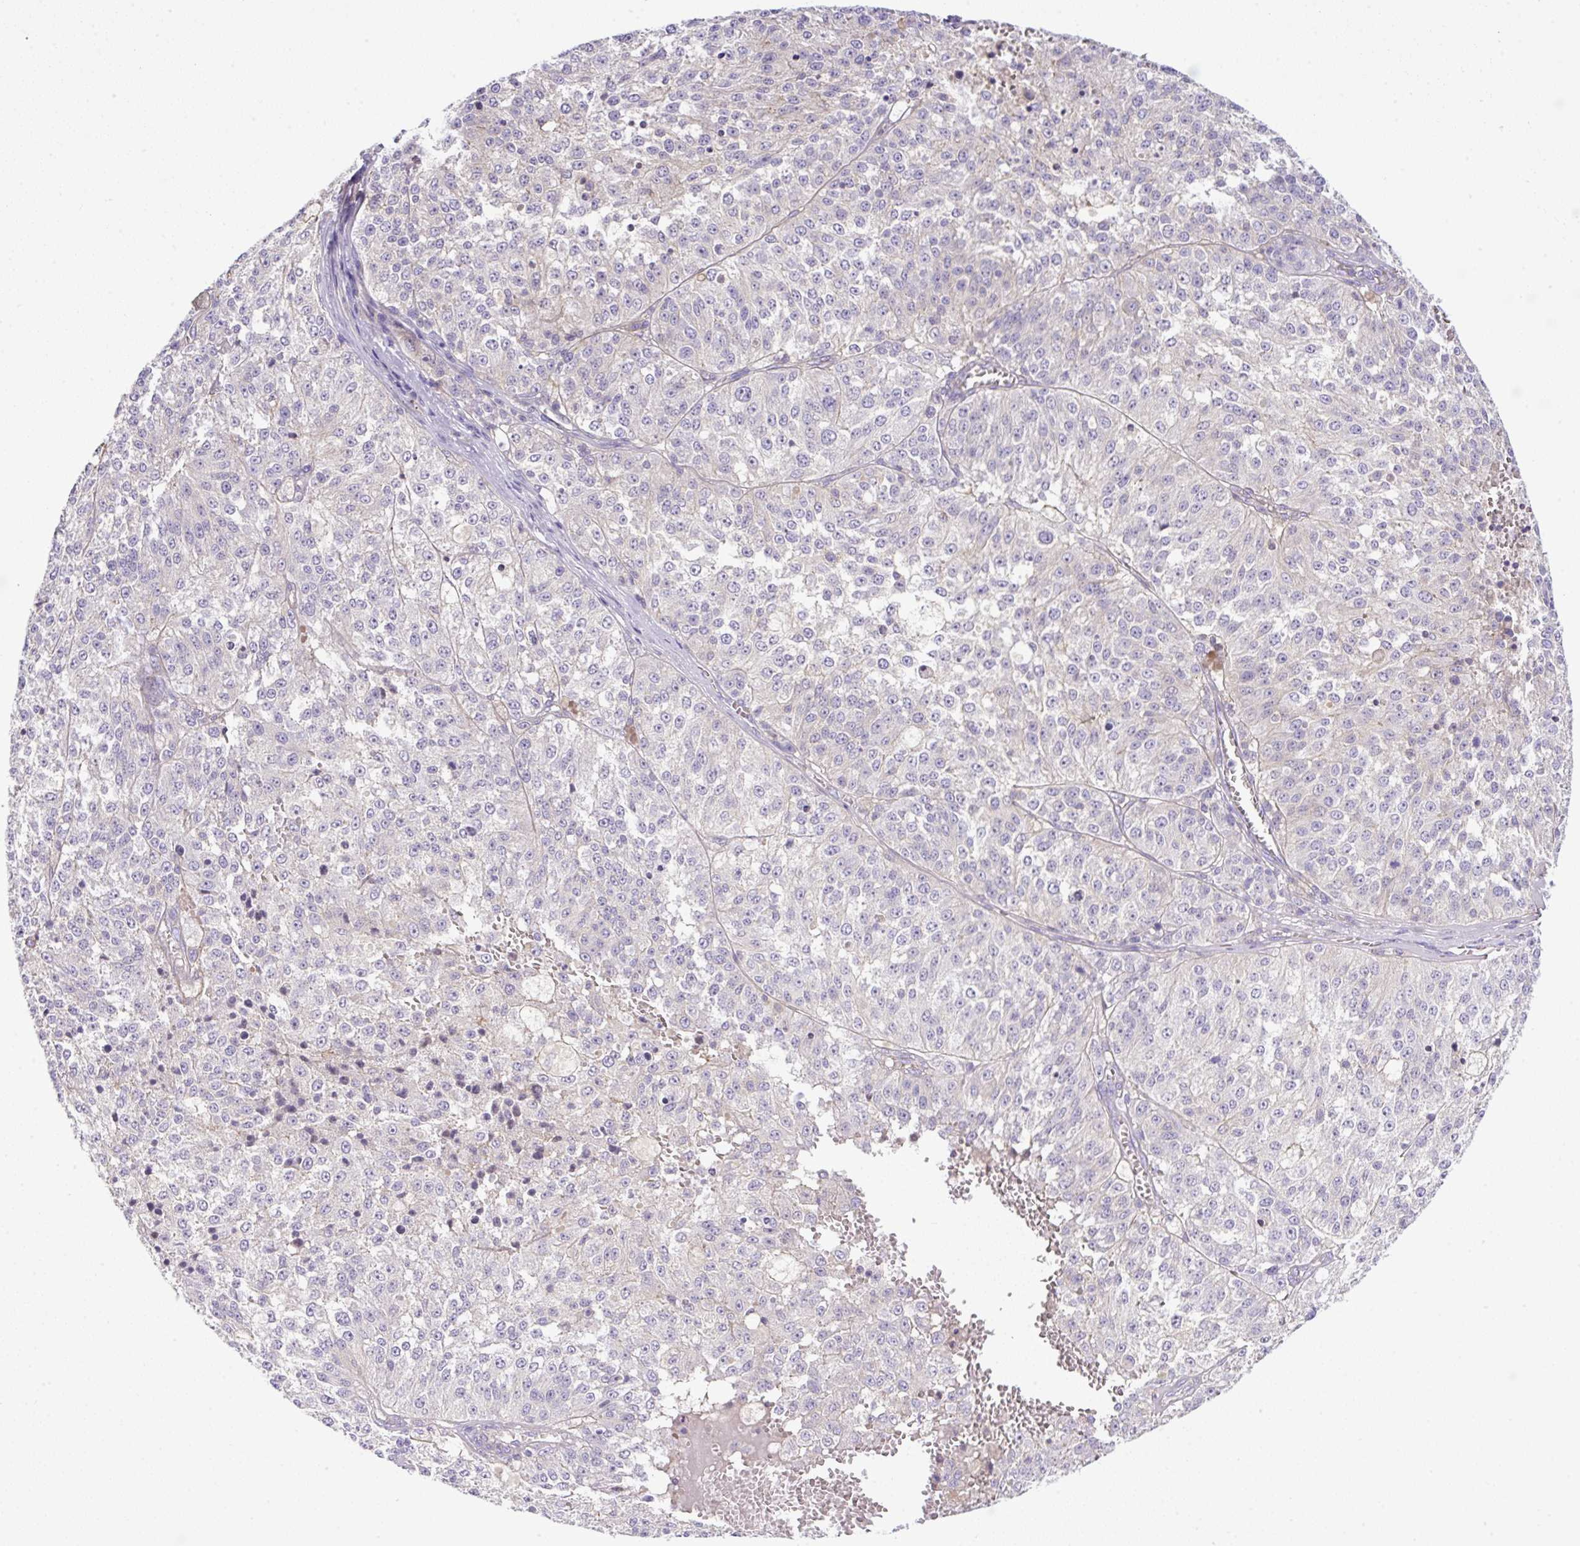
{"staining": {"intensity": "negative", "quantity": "none", "location": "none"}, "tissue": "melanoma", "cell_type": "Tumor cells", "image_type": "cancer", "snomed": [{"axis": "morphology", "description": "Malignant melanoma, NOS"}, {"axis": "topography", "description": "Skin"}], "caption": "Histopathology image shows no significant protein expression in tumor cells of malignant melanoma. The staining was performed using DAB to visualize the protein expression in brown, while the nuclei were stained in blue with hematoxylin (Magnification: 20x).", "gene": "NPTN", "patient": {"sex": "female", "age": 64}}